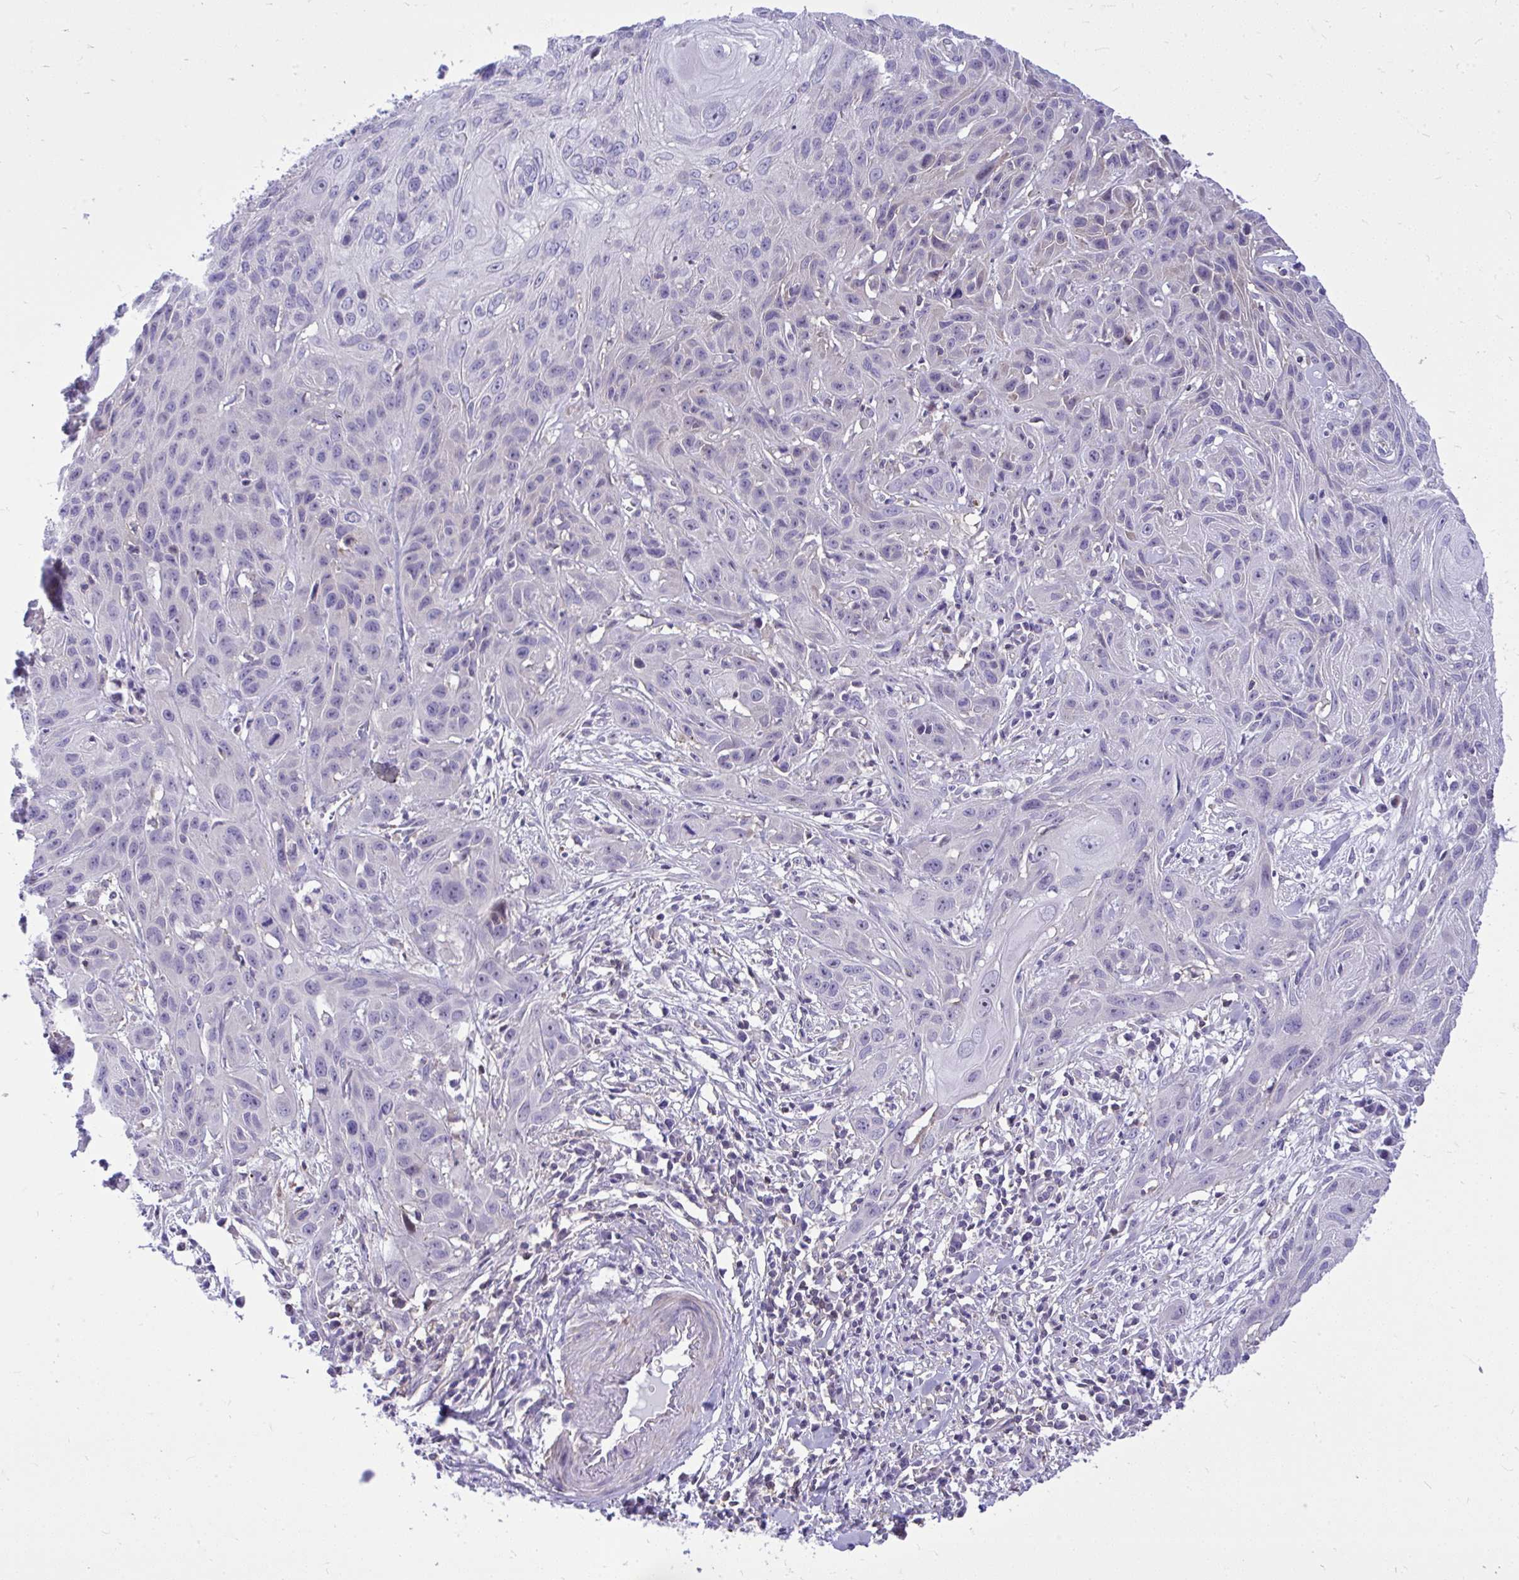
{"staining": {"intensity": "negative", "quantity": "none", "location": "none"}, "tissue": "skin cancer", "cell_type": "Tumor cells", "image_type": "cancer", "snomed": [{"axis": "morphology", "description": "Squamous cell carcinoma, NOS"}, {"axis": "topography", "description": "Skin"}, {"axis": "topography", "description": "Vulva"}], "caption": "This is an immunohistochemistry photomicrograph of human squamous cell carcinoma (skin). There is no expression in tumor cells.", "gene": "GRK4", "patient": {"sex": "female", "age": 83}}